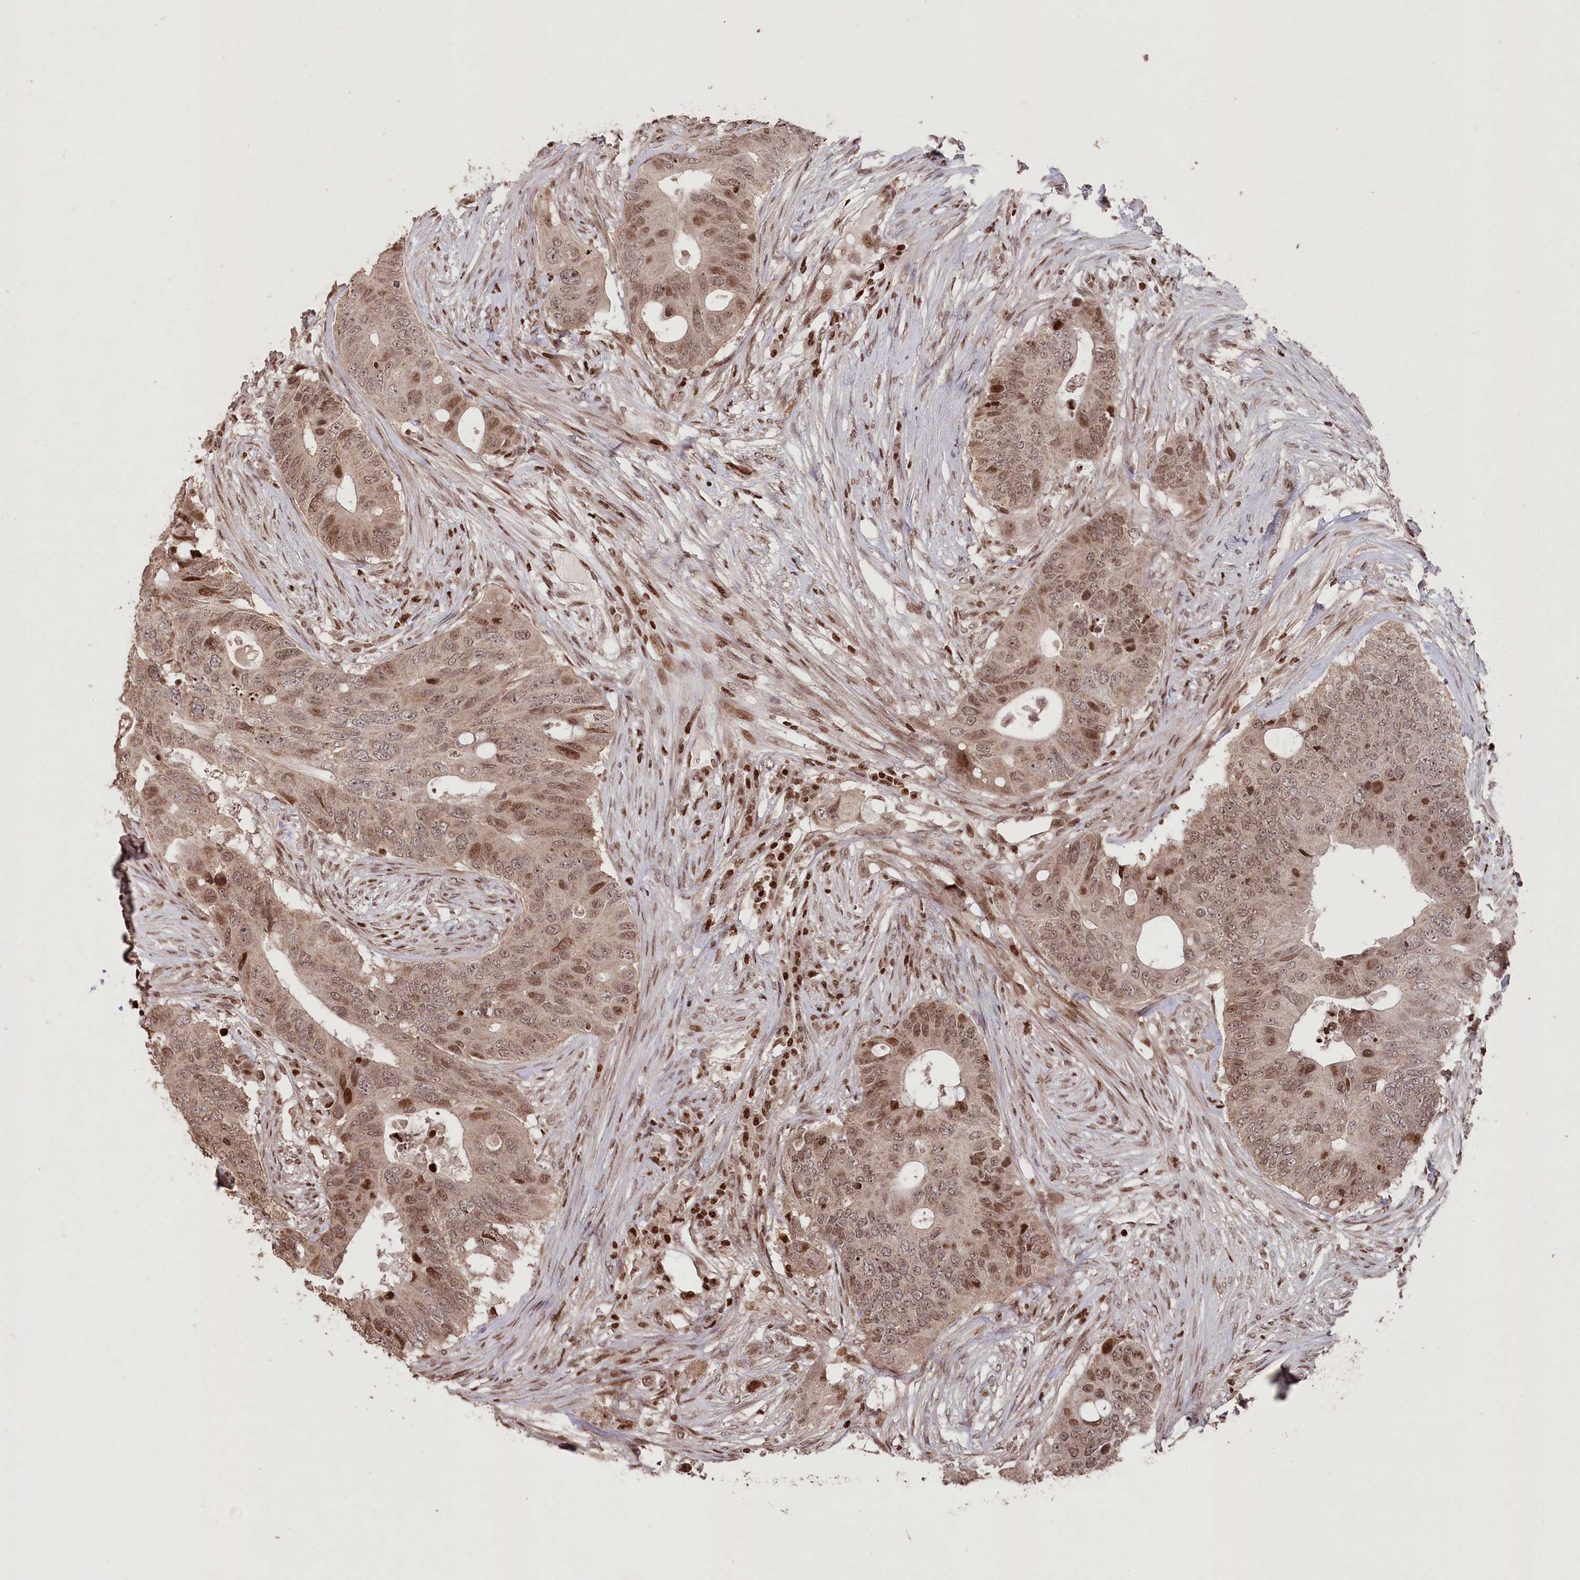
{"staining": {"intensity": "moderate", "quantity": ">75%", "location": "nuclear"}, "tissue": "colorectal cancer", "cell_type": "Tumor cells", "image_type": "cancer", "snomed": [{"axis": "morphology", "description": "Adenocarcinoma, NOS"}, {"axis": "topography", "description": "Colon"}], "caption": "Protein staining of colorectal adenocarcinoma tissue shows moderate nuclear staining in about >75% of tumor cells. (Stains: DAB in brown, nuclei in blue, Microscopy: brightfield microscopy at high magnification).", "gene": "CCSER2", "patient": {"sex": "male", "age": 71}}